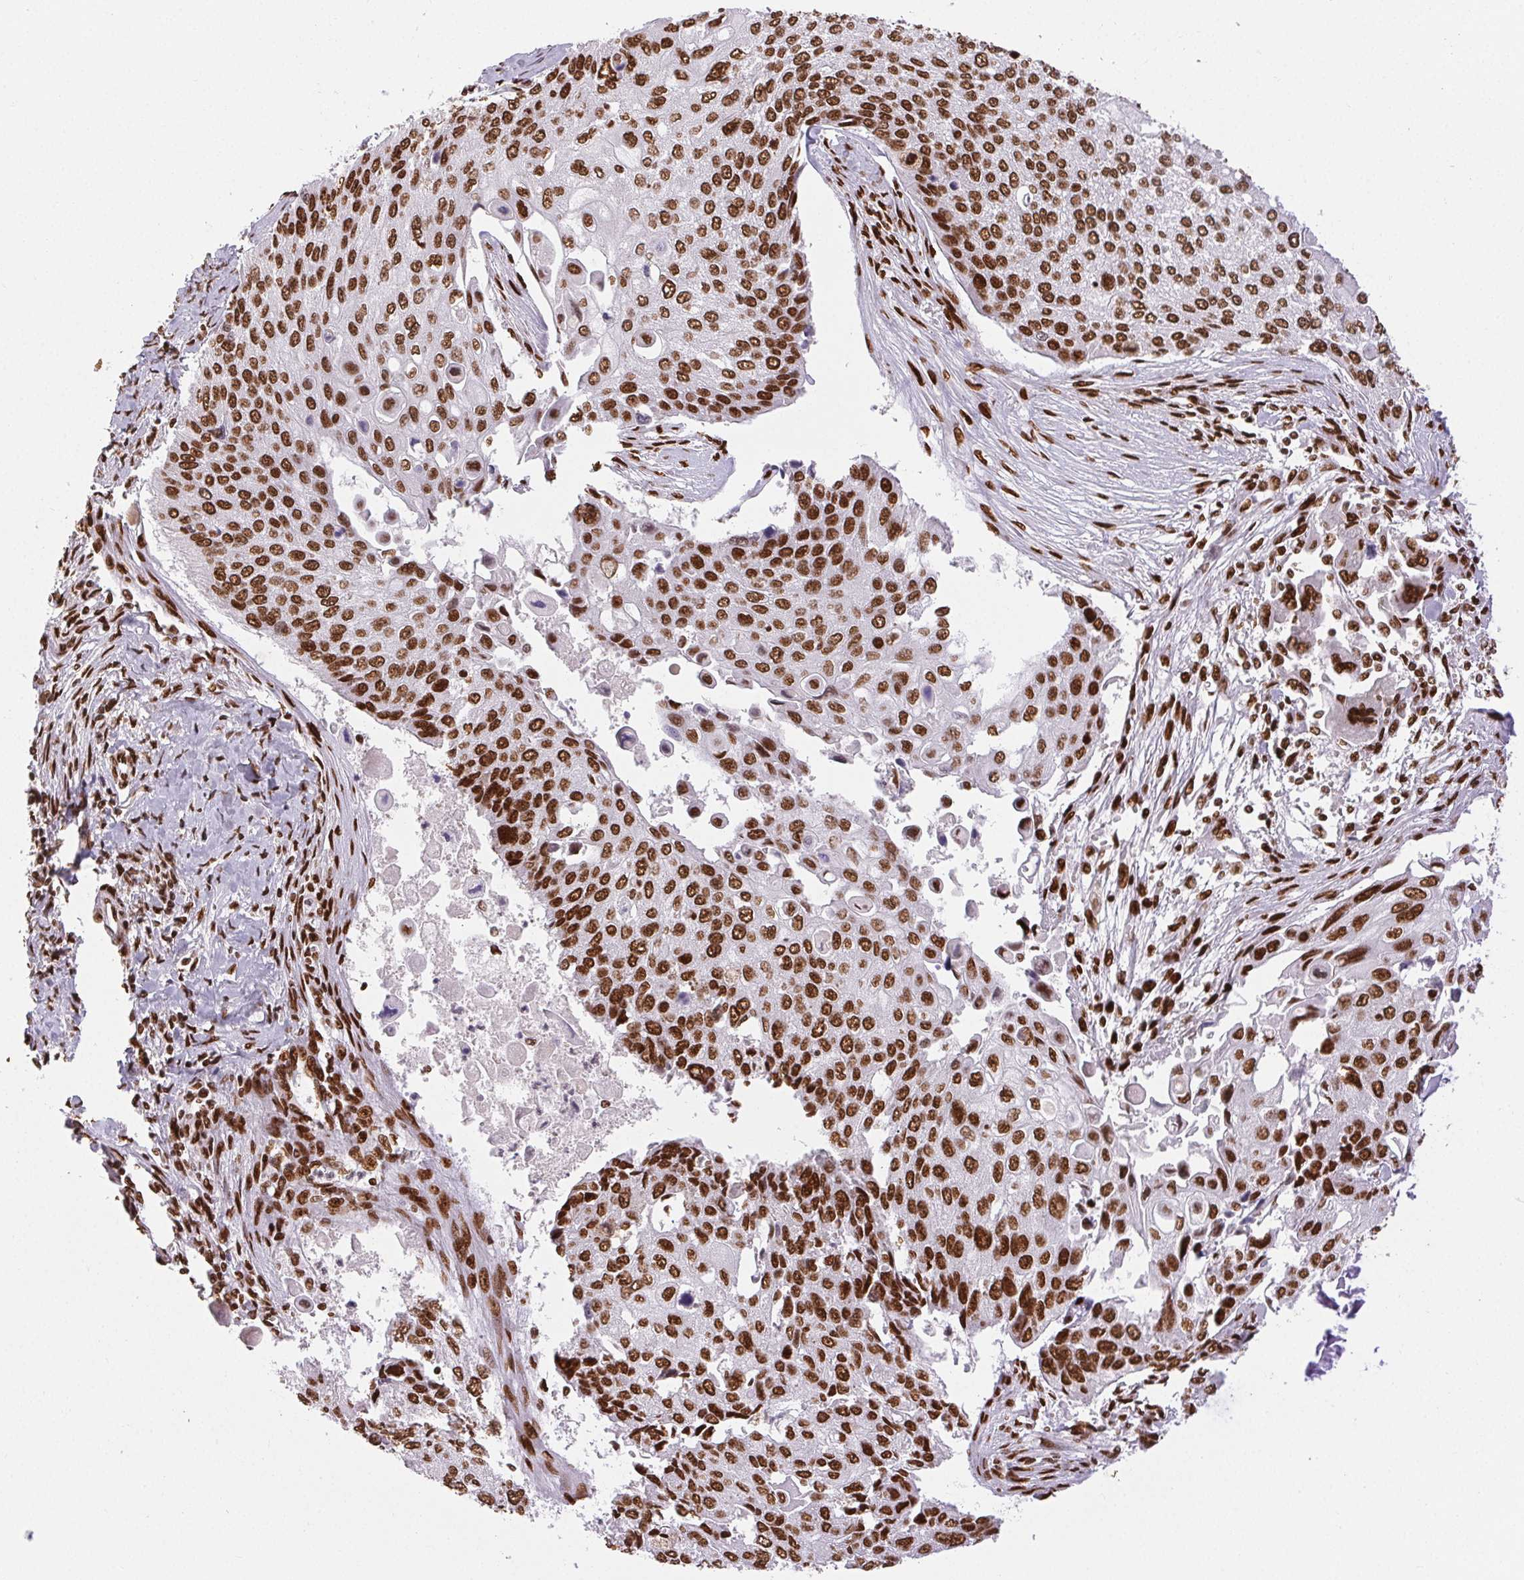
{"staining": {"intensity": "strong", "quantity": ">75%", "location": "nuclear"}, "tissue": "lung cancer", "cell_type": "Tumor cells", "image_type": "cancer", "snomed": [{"axis": "morphology", "description": "Squamous cell carcinoma, NOS"}, {"axis": "morphology", "description": "Squamous cell carcinoma, metastatic, NOS"}, {"axis": "topography", "description": "Lung"}], "caption": "Immunohistochemistry of human lung cancer (squamous cell carcinoma) displays high levels of strong nuclear staining in approximately >75% of tumor cells.", "gene": "ZNF80", "patient": {"sex": "male", "age": 63}}